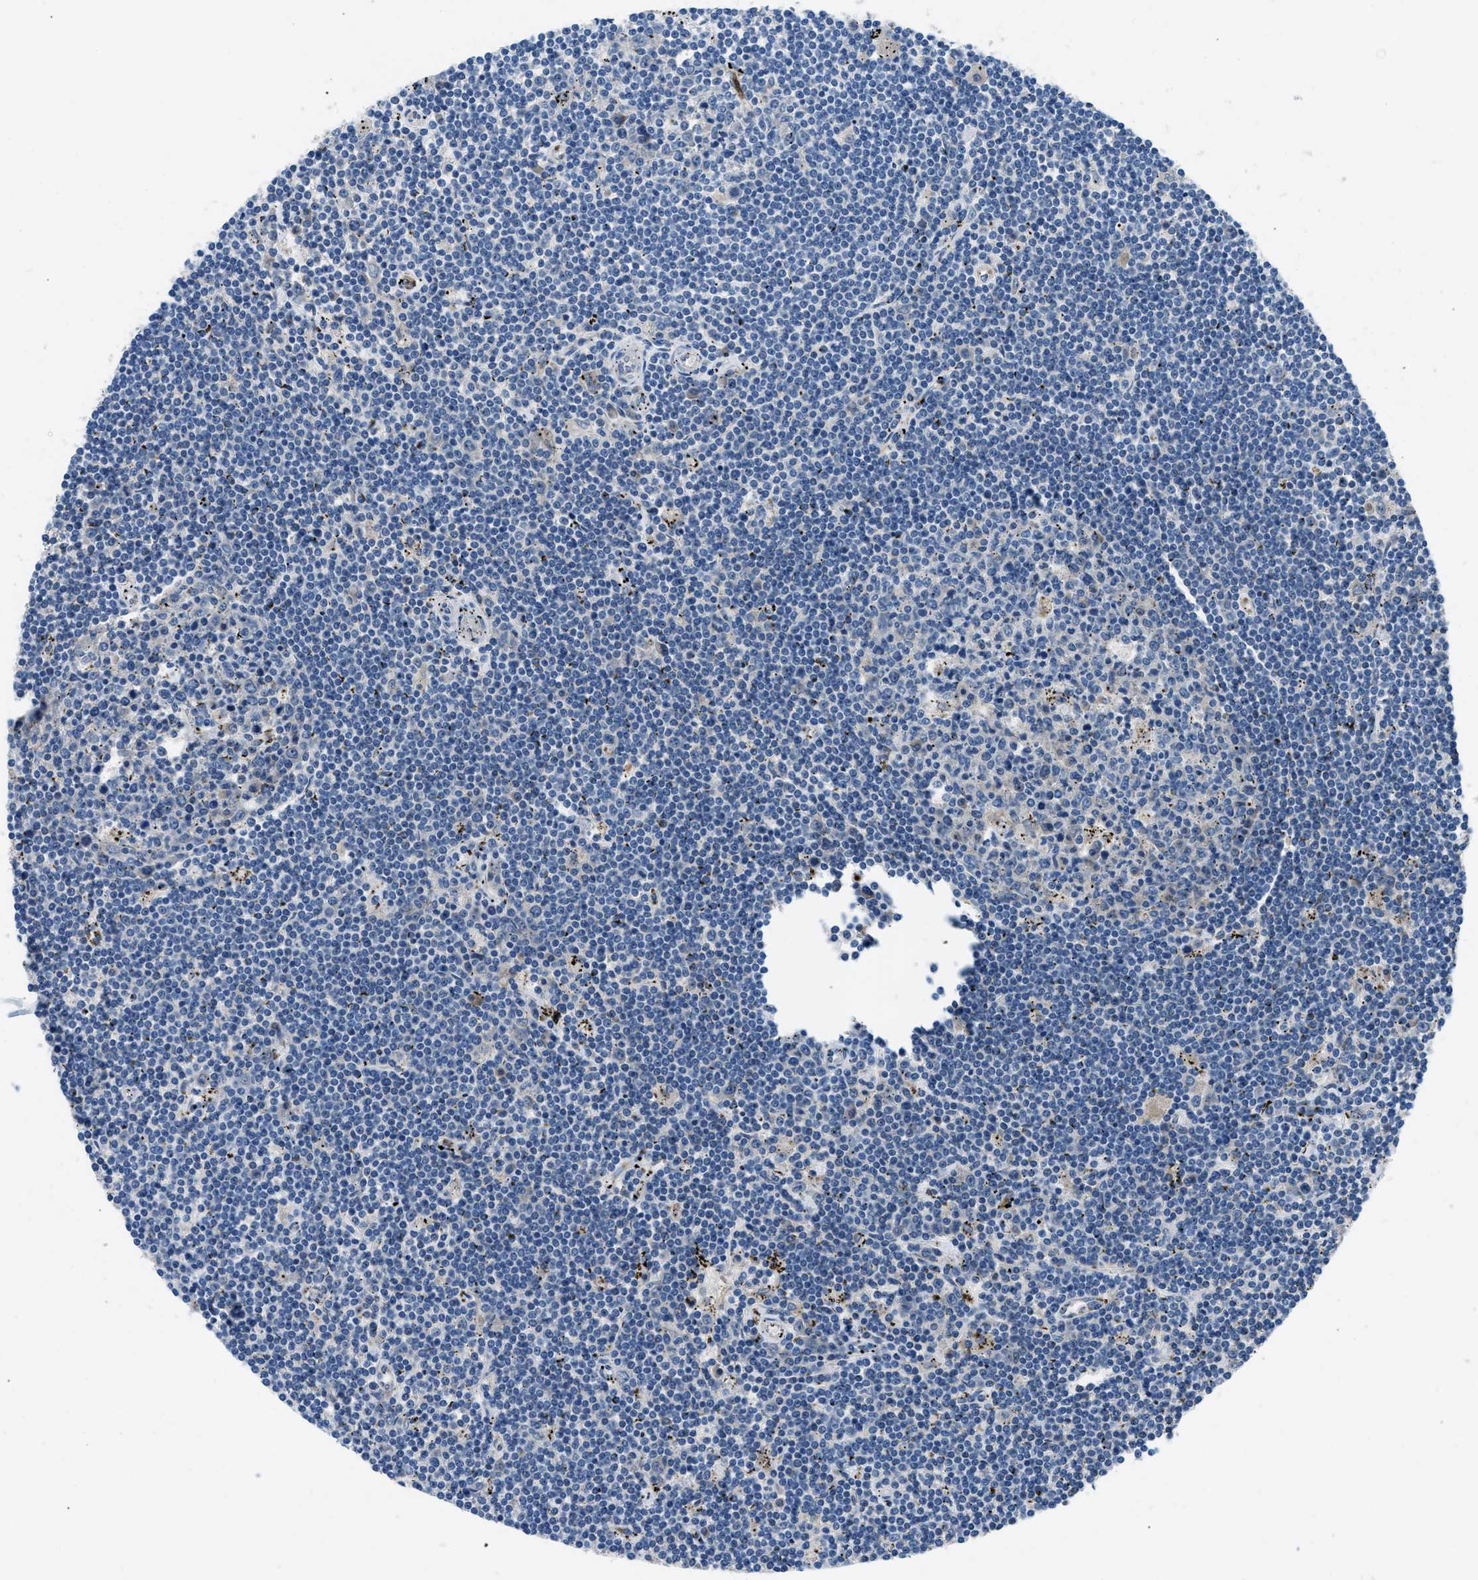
{"staining": {"intensity": "negative", "quantity": "none", "location": "none"}, "tissue": "lymphoma", "cell_type": "Tumor cells", "image_type": "cancer", "snomed": [{"axis": "morphology", "description": "Malignant lymphoma, non-Hodgkin's type, Low grade"}, {"axis": "topography", "description": "Spleen"}], "caption": "IHC histopathology image of malignant lymphoma, non-Hodgkin's type (low-grade) stained for a protein (brown), which demonstrates no expression in tumor cells.", "gene": "COL15A1", "patient": {"sex": "male", "age": 76}}